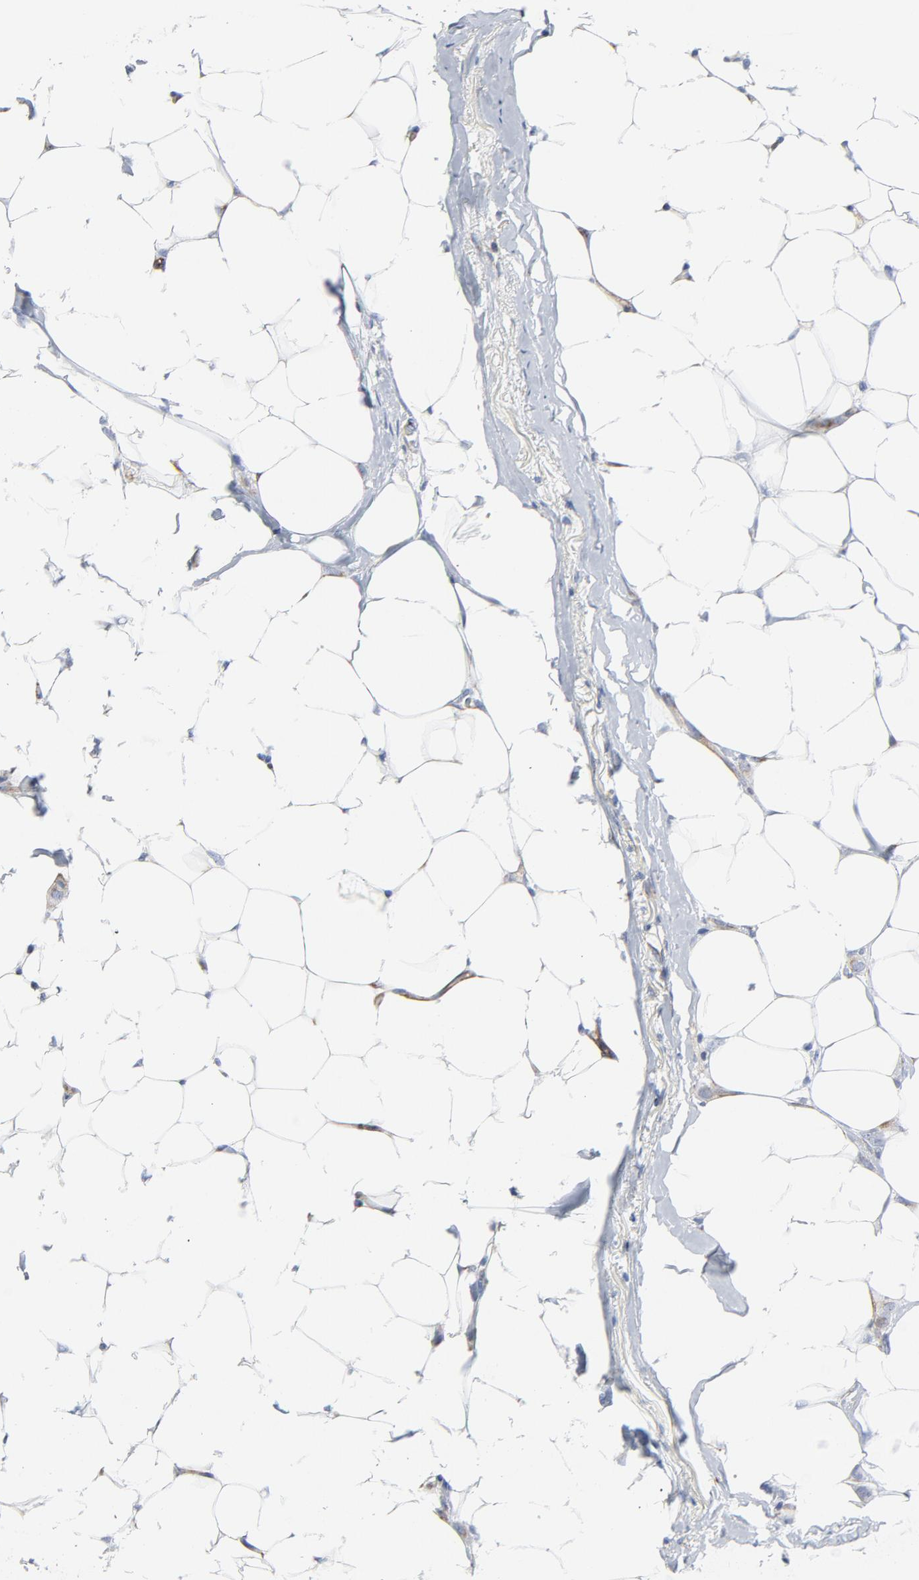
{"staining": {"intensity": "weak", "quantity": "<25%", "location": "cytoplasmic/membranous"}, "tissue": "breast cancer", "cell_type": "Tumor cells", "image_type": "cancer", "snomed": [{"axis": "morphology", "description": "Lobular carcinoma"}, {"axis": "topography", "description": "Breast"}], "caption": "Tumor cells are negative for brown protein staining in breast cancer. The staining was performed using DAB to visualize the protein expression in brown, while the nuclei were stained in blue with hematoxylin (Magnification: 20x).", "gene": "TUBB1", "patient": {"sex": "female", "age": 55}}